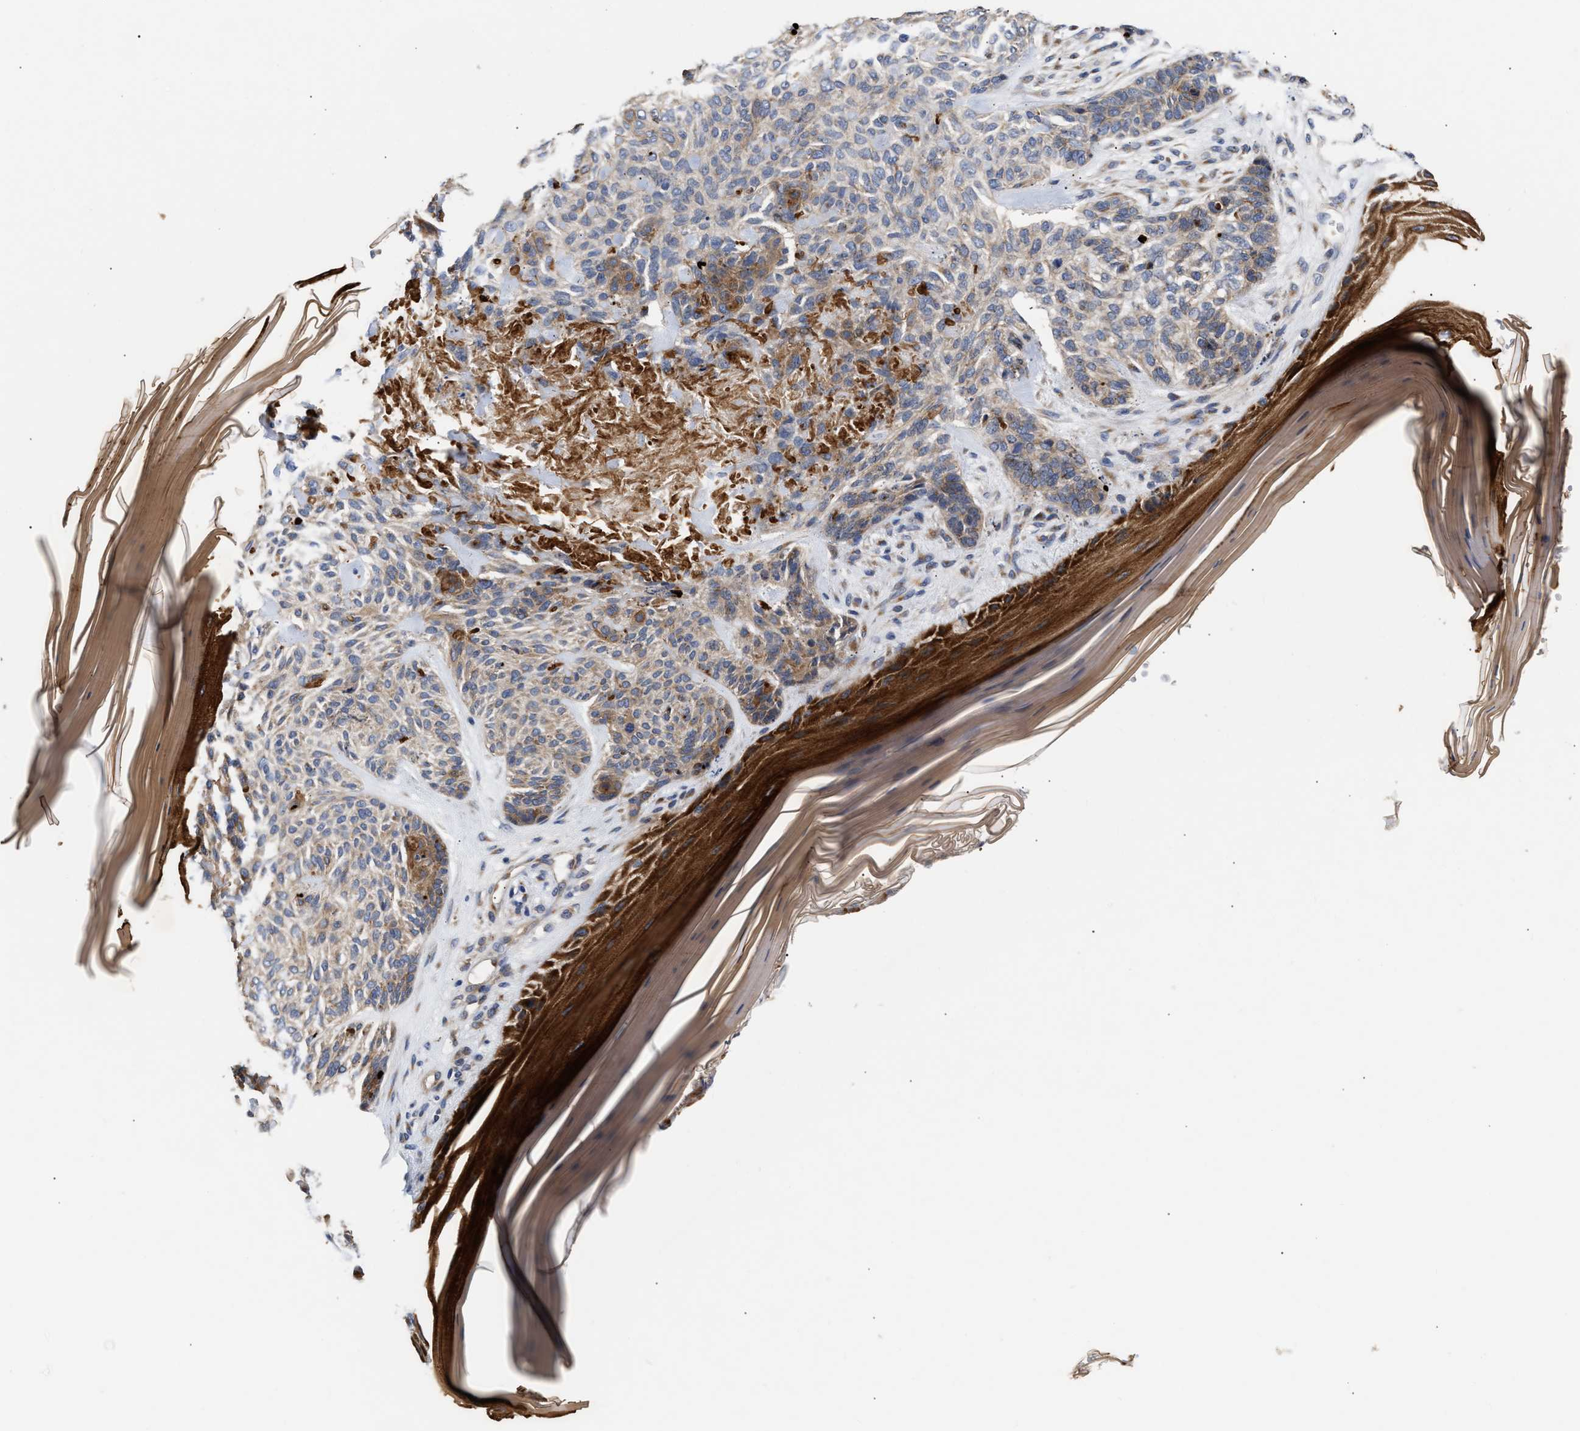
{"staining": {"intensity": "moderate", "quantity": "25%-75%", "location": "cytoplasmic/membranous"}, "tissue": "skin cancer", "cell_type": "Tumor cells", "image_type": "cancer", "snomed": [{"axis": "morphology", "description": "Basal cell carcinoma"}, {"axis": "topography", "description": "Skin"}], "caption": "Skin basal cell carcinoma stained with DAB immunohistochemistry (IHC) demonstrates medium levels of moderate cytoplasmic/membranous positivity in about 25%-75% of tumor cells. The staining is performed using DAB (3,3'-diaminobenzidine) brown chromogen to label protein expression. The nuclei are counter-stained blue using hematoxylin.", "gene": "CCDC146", "patient": {"sex": "male", "age": 55}}